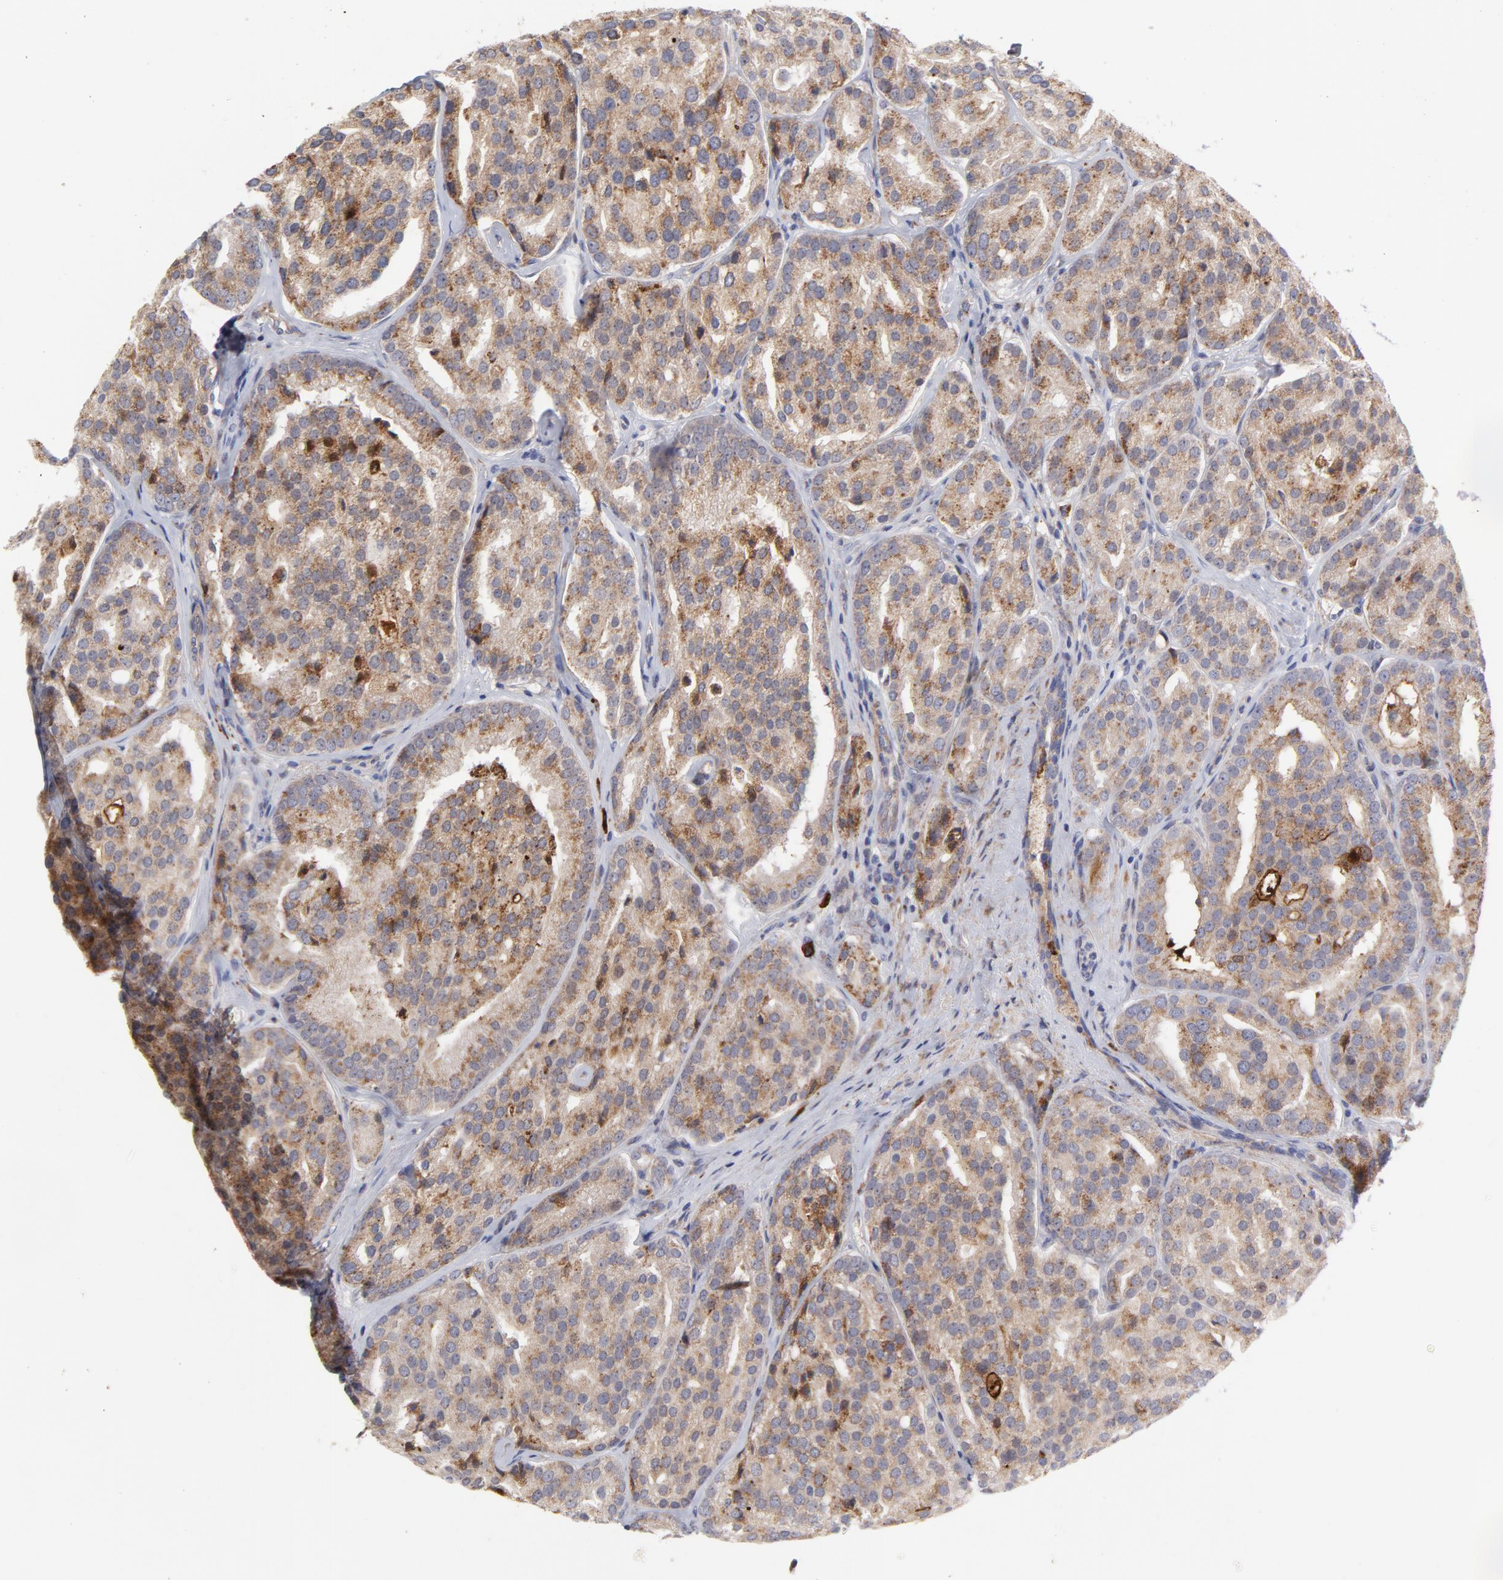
{"staining": {"intensity": "moderate", "quantity": ">75%", "location": "cytoplasmic/membranous"}, "tissue": "prostate cancer", "cell_type": "Tumor cells", "image_type": "cancer", "snomed": [{"axis": "morphology", "description": "Adenocarcinoma, High grade"}, {"axis": "topography", "description": "Prostate"}], "caption": "DAB (3,3'-diaminobenzidine) immunohistochemical staining of human prostate cancer (adenocarcinoma (high-grade)) displays moderate cytoplasmic/membranous protein staining in approximately >75% of tumor cells.", "gene": "RAPGEF3", "patient": {"sex": "male", "age": 64}}